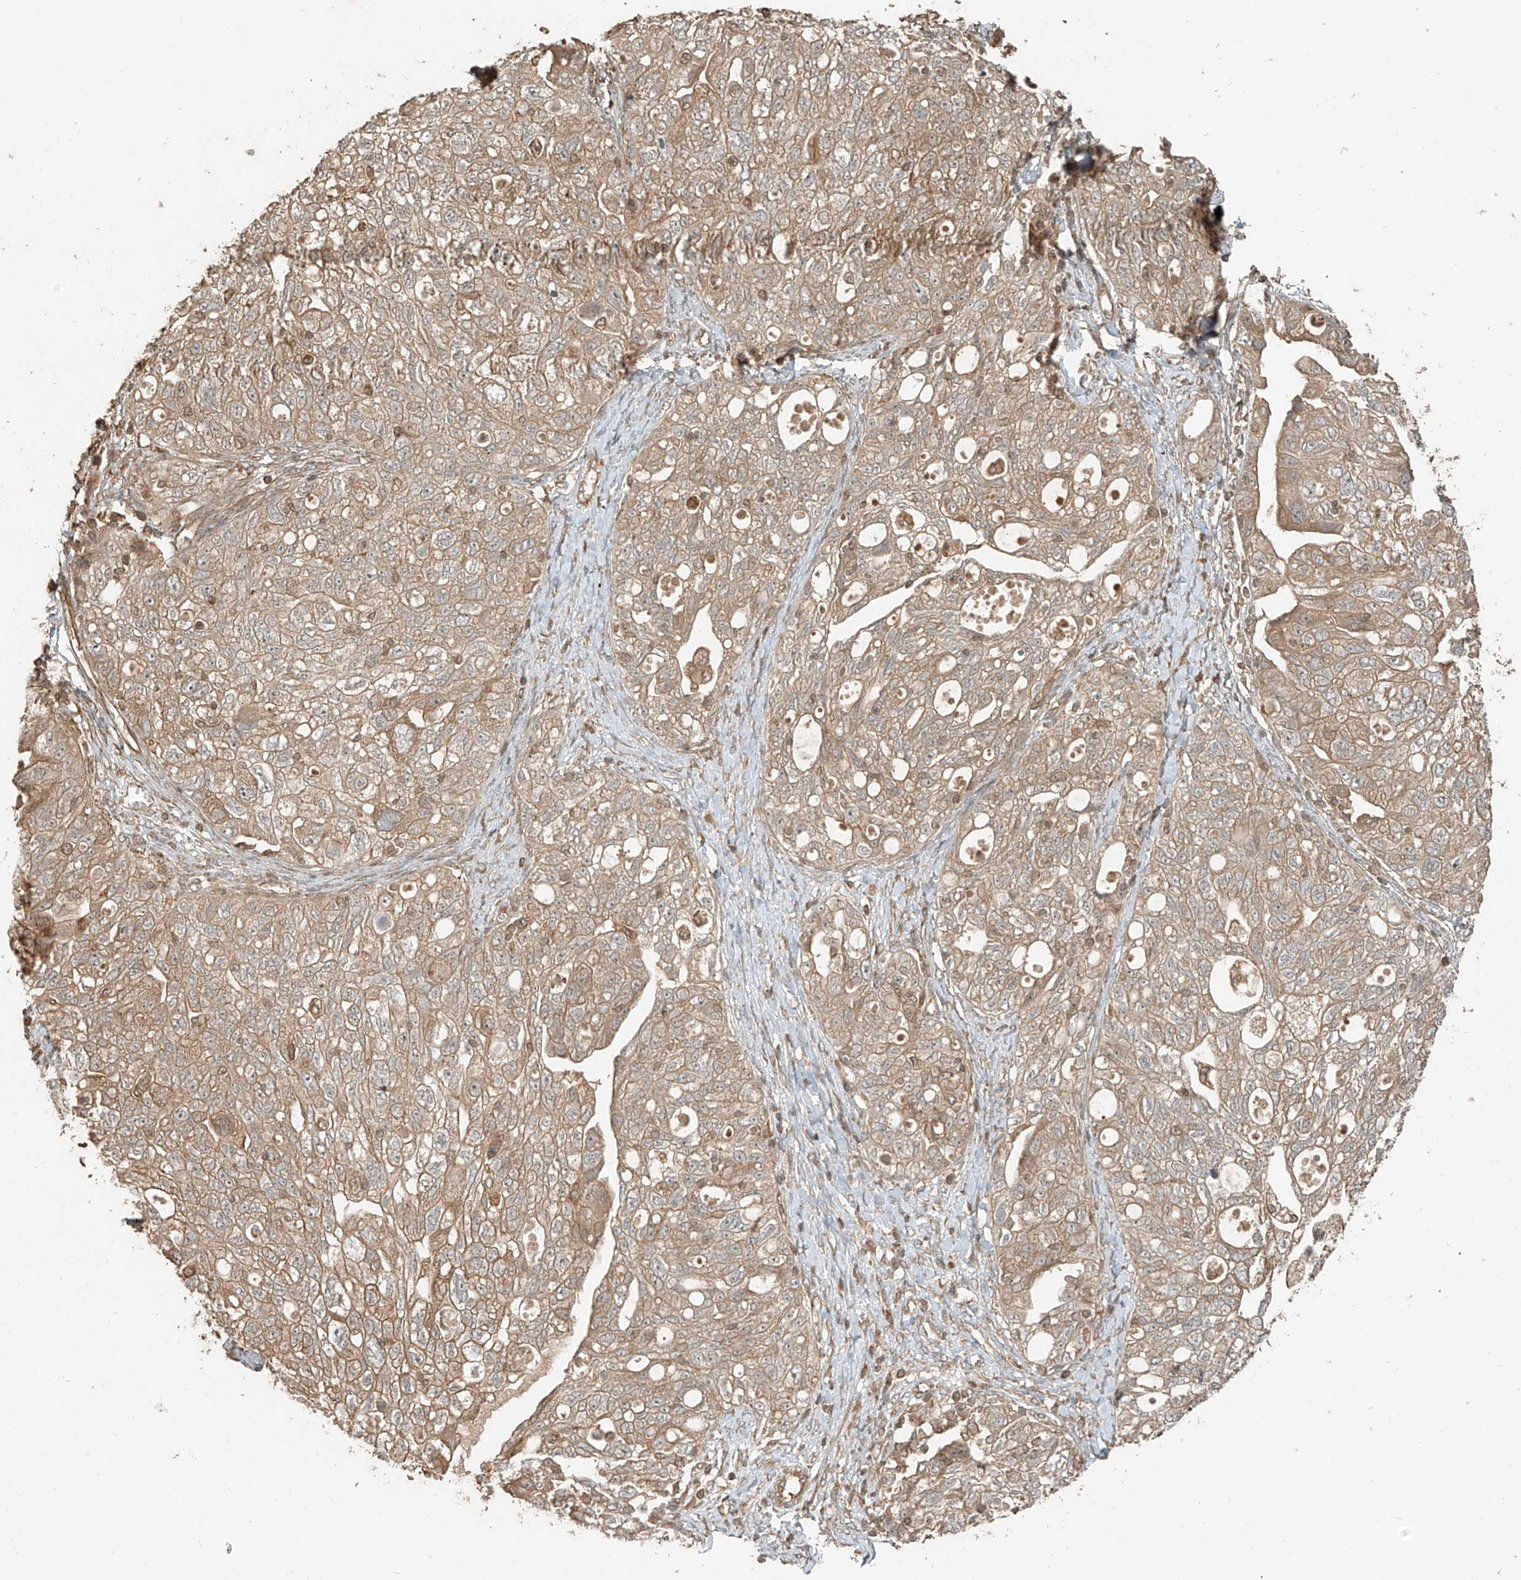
{"staining": {"intensity": "weak", "quantity": ">75%", "location": "cytoplasmic/membranous"}, "tissue": "ovarian cancer", "cell_type": "Tumor cells", "image_type": "cancer", "snomed": [{"axis": "morphology", "description": "Carcinoma, NOS"}, {"axis": "morphology", "description": "Cystadenocarcinoma, serous, NOS"}, {"axis": "topography", "description": "Ovary"}], "caption": "This is a micrograph of immunohistochemistry (IHC) staining of carcinoma (ovarian), which shows weak expression in the cytoplasmic/membranous of tumor cells.", "gene": "ANKZF1", "patient": {"sex": "female", "age": 69}}